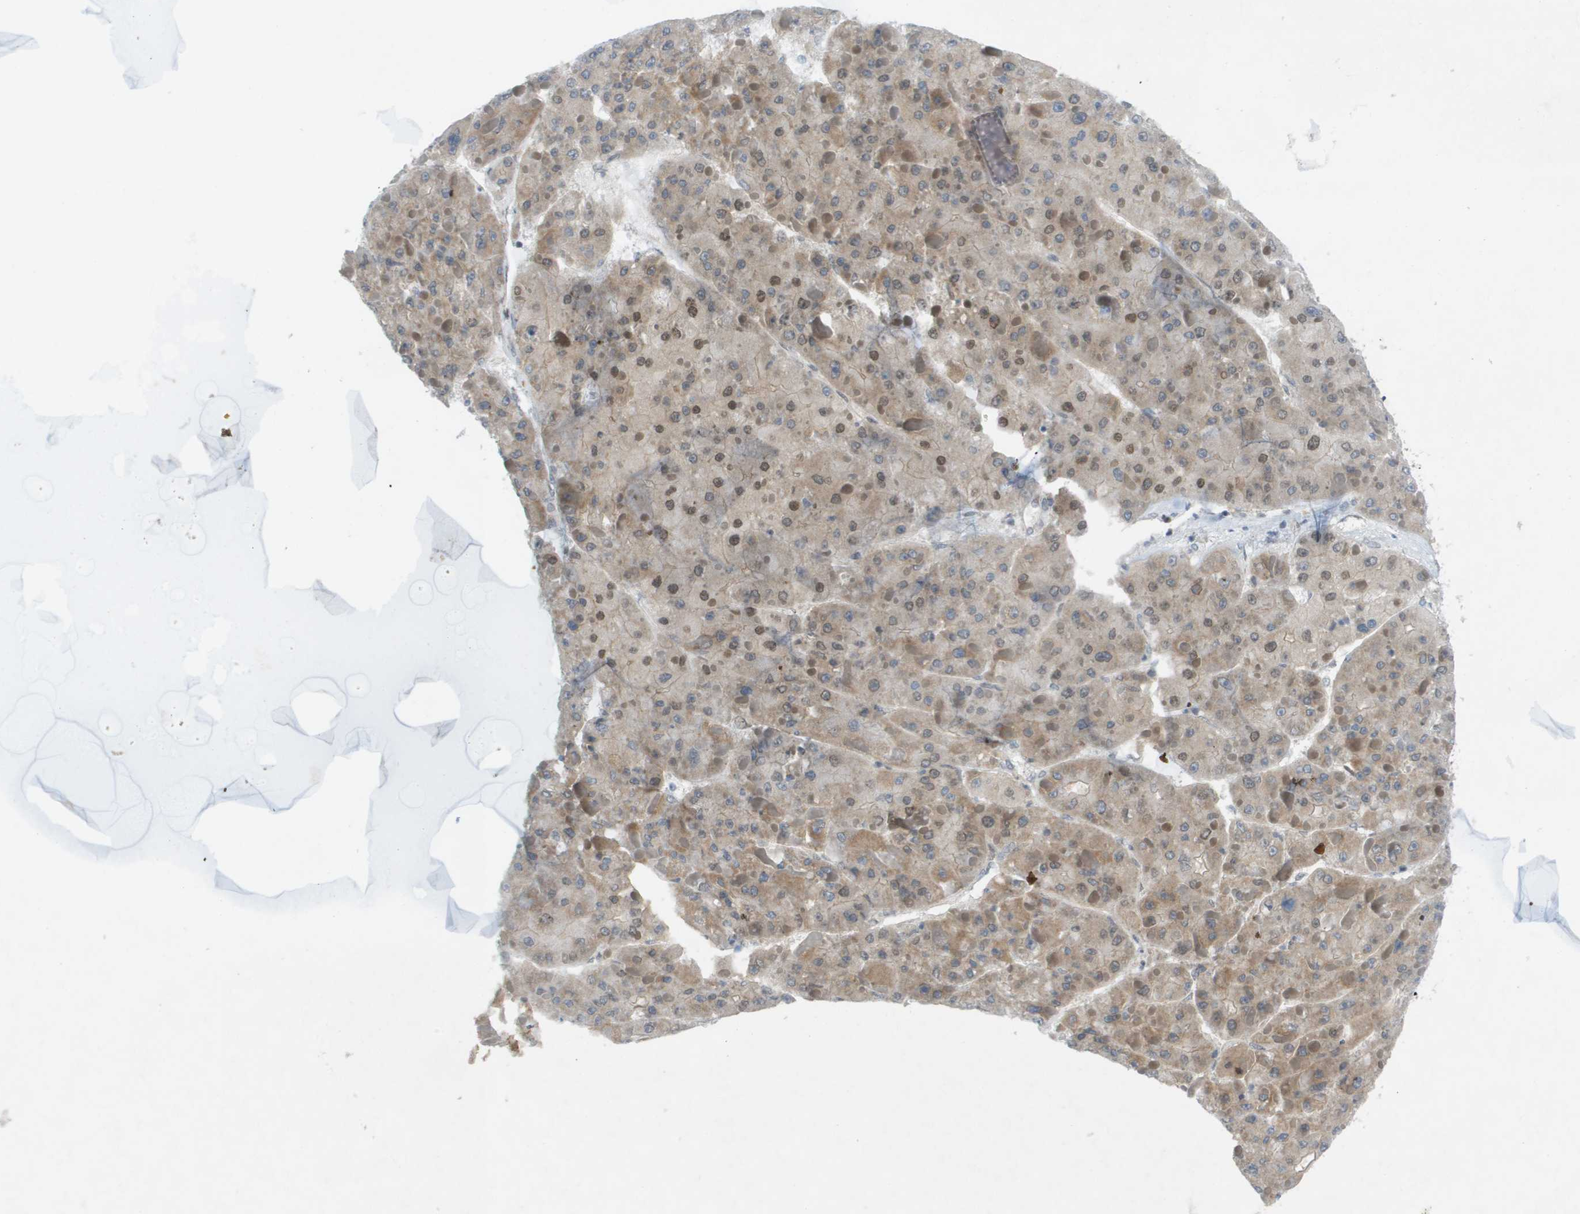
{"staining": {"intensity": "moderate", "quantity": "25%-75%", "location": "cytoplasmic/membranous,nuclear"}, "tissue": "liver cancer", "cell_type": "Tumor cells", "image_type": "cancer", "snomed": [{"axis": "morphology", "description": "Carcinoma, Hepatocellular, NOS"}, {"axis": "topography", "description": "Liver"}], "caption": "Tumor cells demonstrate moderate cytoplasmic/membranous and nuclear expression in about 25%-75% of cells in liver cancer (hepatocellular carcinoma). (DAB (3,3'-diaminobenzidine) IHC, brown staining for protein, blue staining for nuclei).", "gene": "CACNB4", "patient": {"sex": "female", "age": 73}}